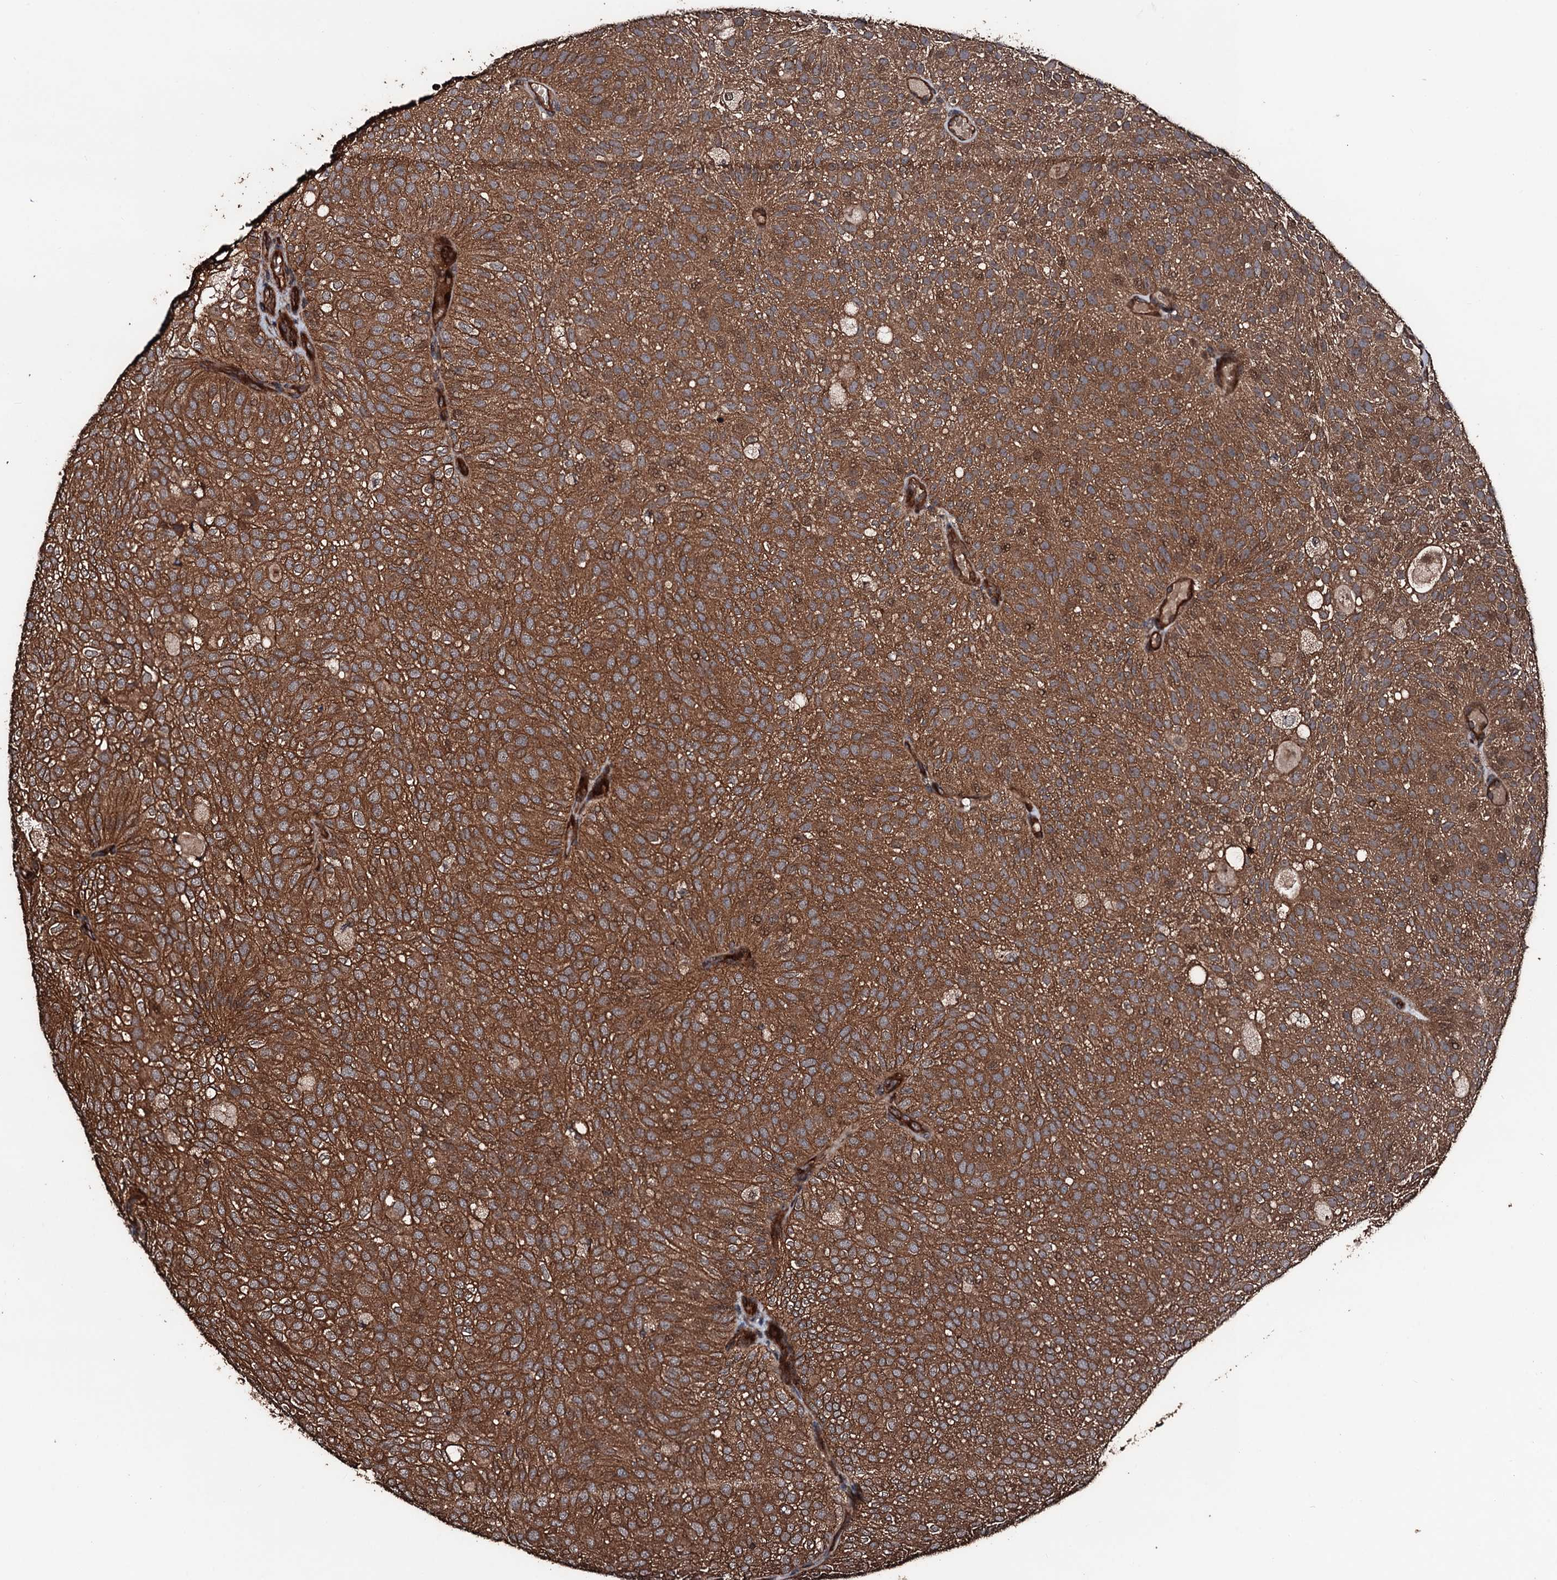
{"staining": {"intensity": "strong", "quantity": ">75%", "location": "cytoplasmic/membranous"}, "tissue": "urothelial cancer", "cell_type": "Tumor cells", "image_type": "cancer", "snomed": [{"axis": "morphology", "description": "Urothelial carcinoma, Low grade"}, {"axis": "topography", "description": "Urinary bladder"}], "caption": "Human low-grade urothelial carcinoma stained for a protein (brown) exhibits strong cytoplasmic/membranous positive staining in about >75% of tumor cells.", "gene": "KIF18A", "patient": {"sex": "male", "age": 78}}